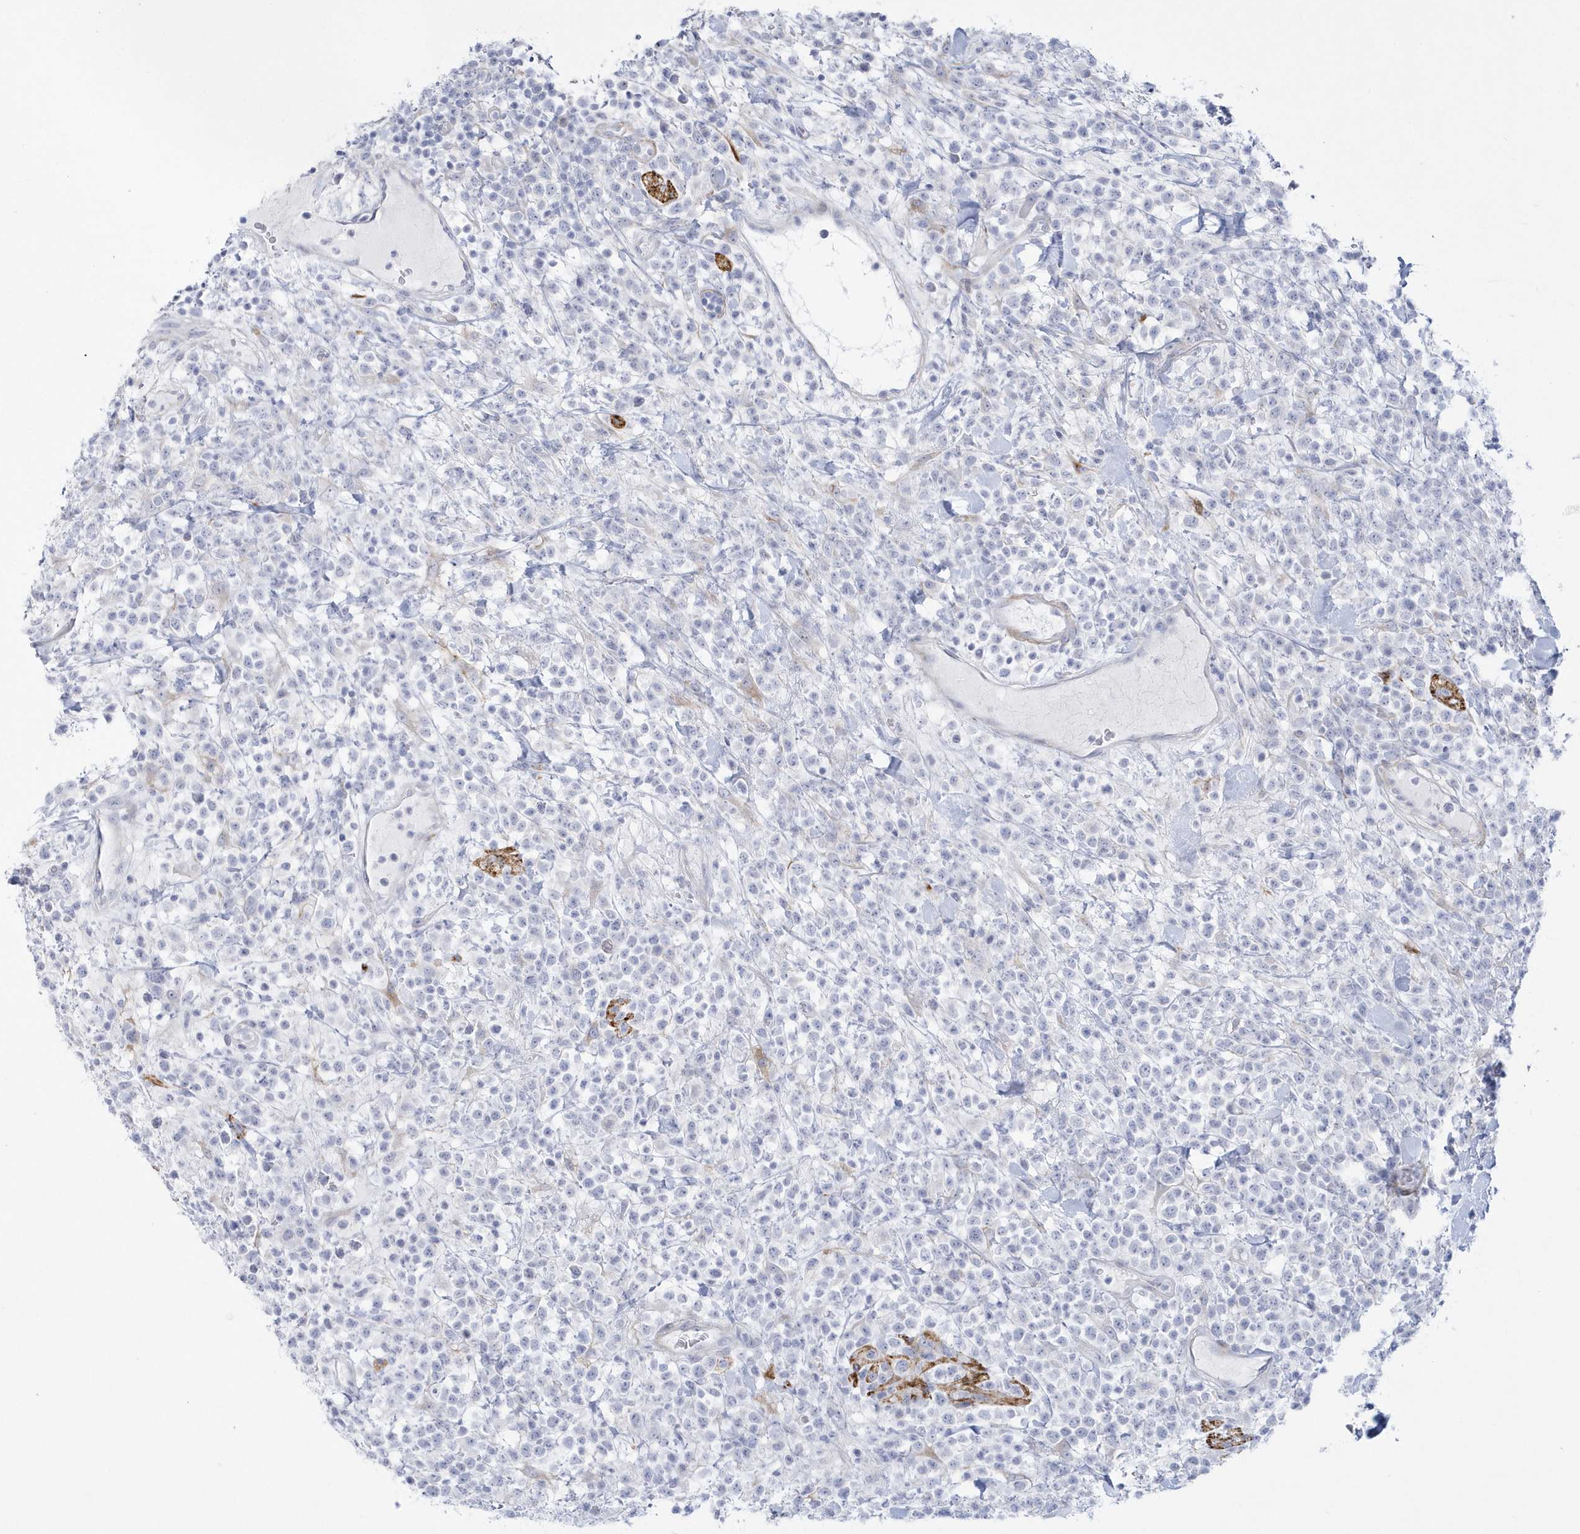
{"staining": {"intensity": "negative", "quantity": "none", "location": "none"}, "tissue": "lymphoma", "cell_type": "Tumor cells", "image_type": "cancer", "snomed": [{"axis": "morphology", "description": "Malignant lymphoma, non-Hodgkin's type, High grade"}, {"axis": "topography", "description": "Colon"}], "caption": "Immunohistochemical staining of high-grade malignant lymphoma, non-Hodgkin's type demonstrates no significant staining in tumor cells.", "gene": "WDR27", "patient": {"sex": "female", "age": 53}}